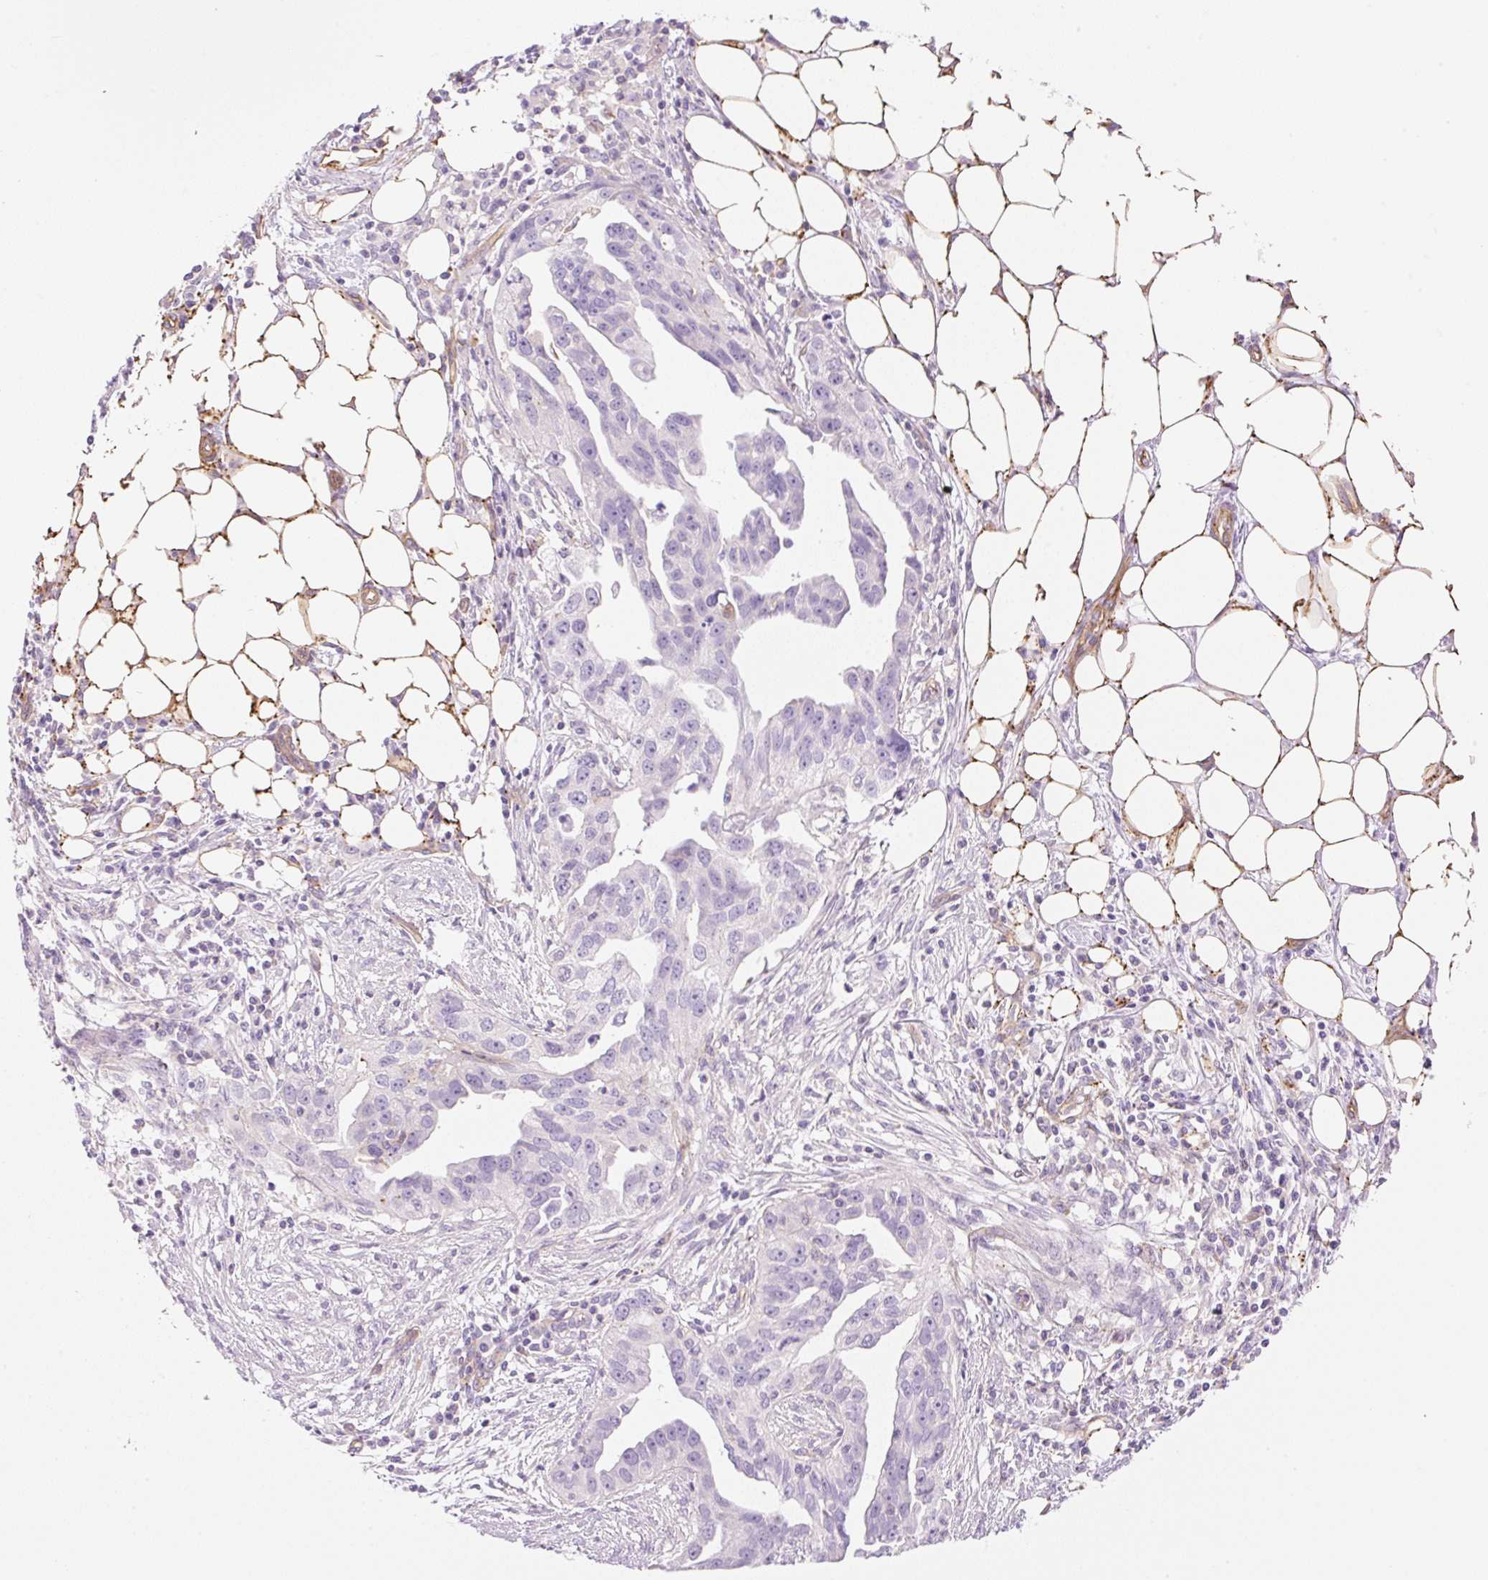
{"staining": {"intensity": "negative", "quantity": "none", "location": "none"}, "tissue": "ovarian cancer", "cell_type": "Tumor cells", "image_type": "cancer", "snomed": [{"axis": "morphology", "description": "Carcinoma, endometroid"}, {"axis": "morphology", "description": "Cystadenocarcinoma, serous, NOS"}, {"axis": "topography", "description": "Ovary"}], "caption": "An immunohistochemistry (IHC) histopathology image of ovarian cancer is shown. There is no staining in tumor cells of ovarian cancer.", "gene": "EHD3", "patient": {"sex": "female", "age": 45}}